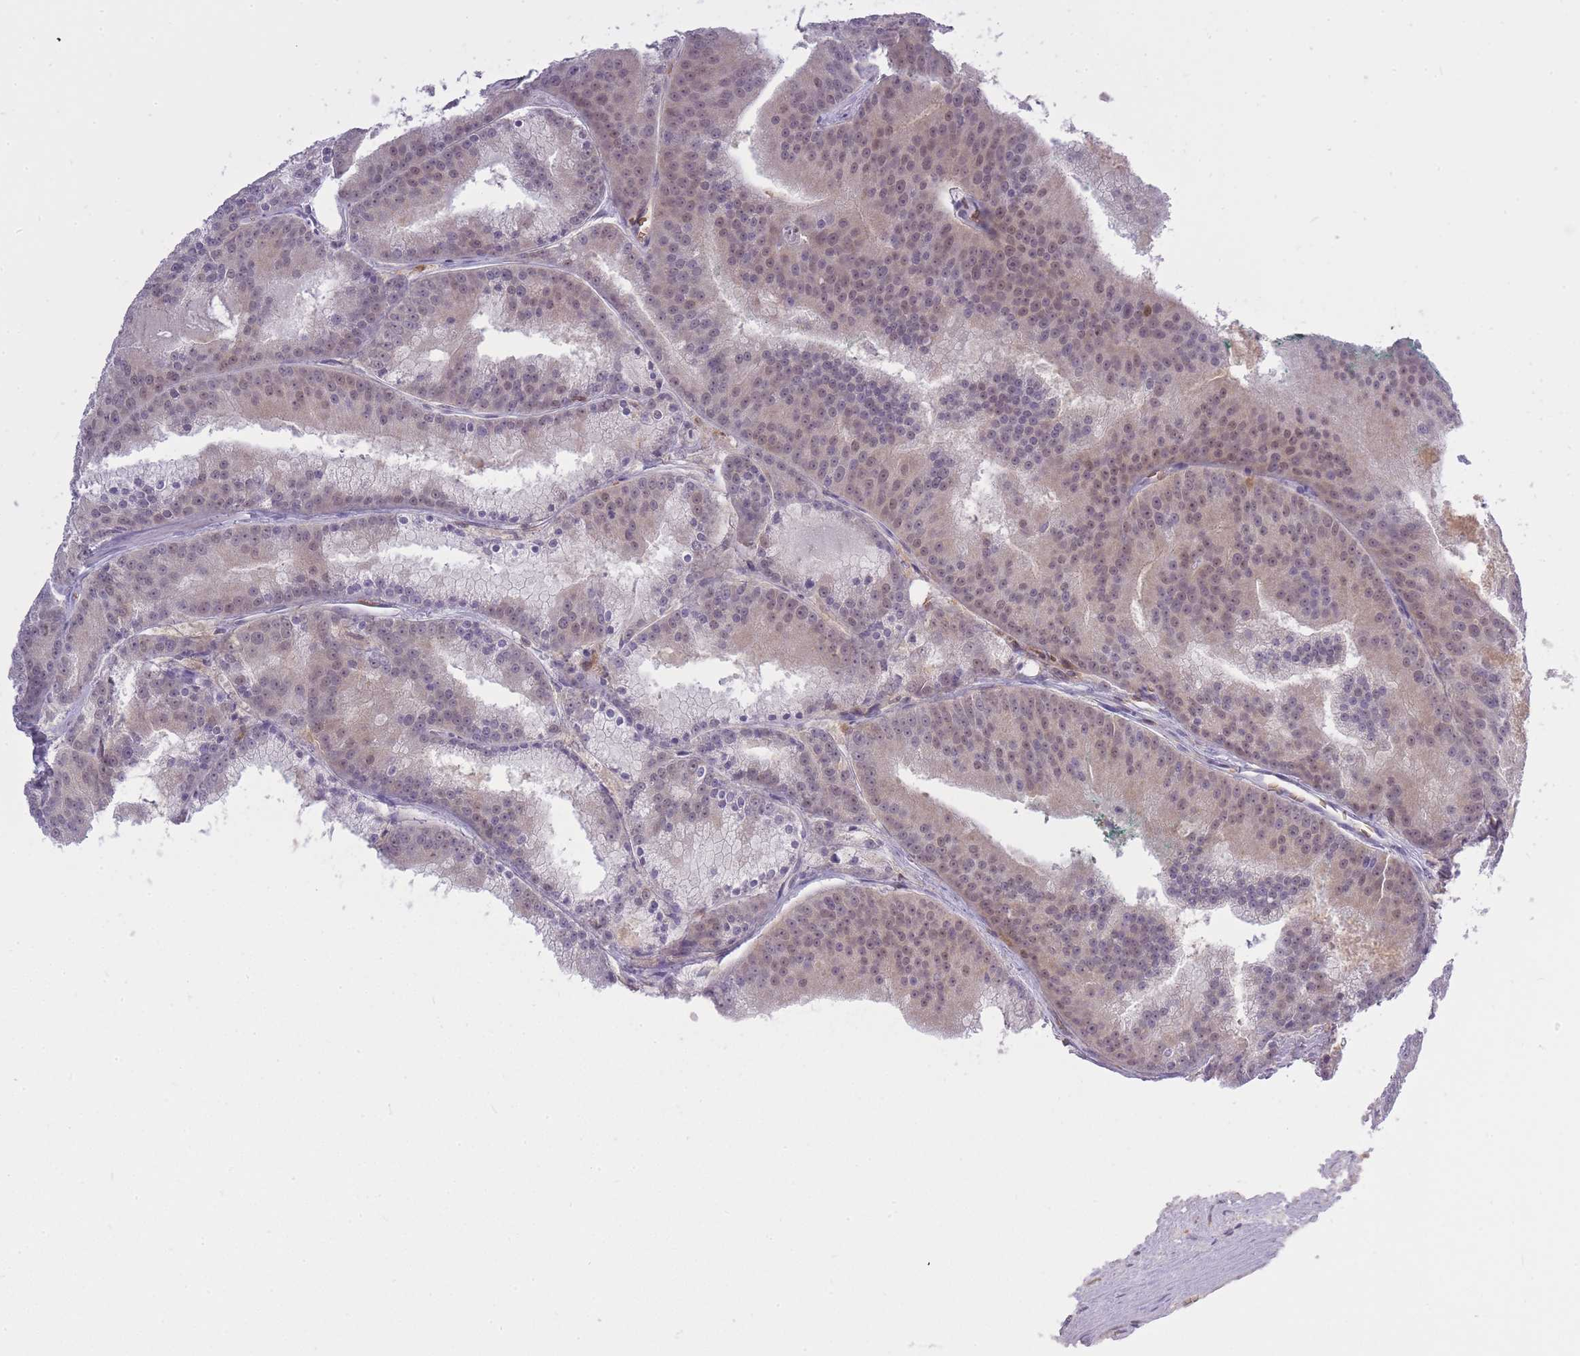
{"staining": {"intensity": "moderate", "quantity": "25%-75%", "location": "cytoplasmic/membranous,nuclear"}, "tissue": "prostate cancer", "cell_type": "Tumor cells", "image_type": "cancer", "snomed": [{"axis": "morphology", "description": "Adenocarcinoma, High grade"}, {"axis": "topography", "description": "Prostate"}], "caption": "A high-resolution micrograph shows immunohistochemistry staining of adenocarcinoma (high-grade) (prostate), which demonstrates moderate cytoplasmic/membranous and nuclear positivity in about 25%-75% of tumor cells.", "gene": "CXorf38", "patient": {"sex": "male", "age": 61}}